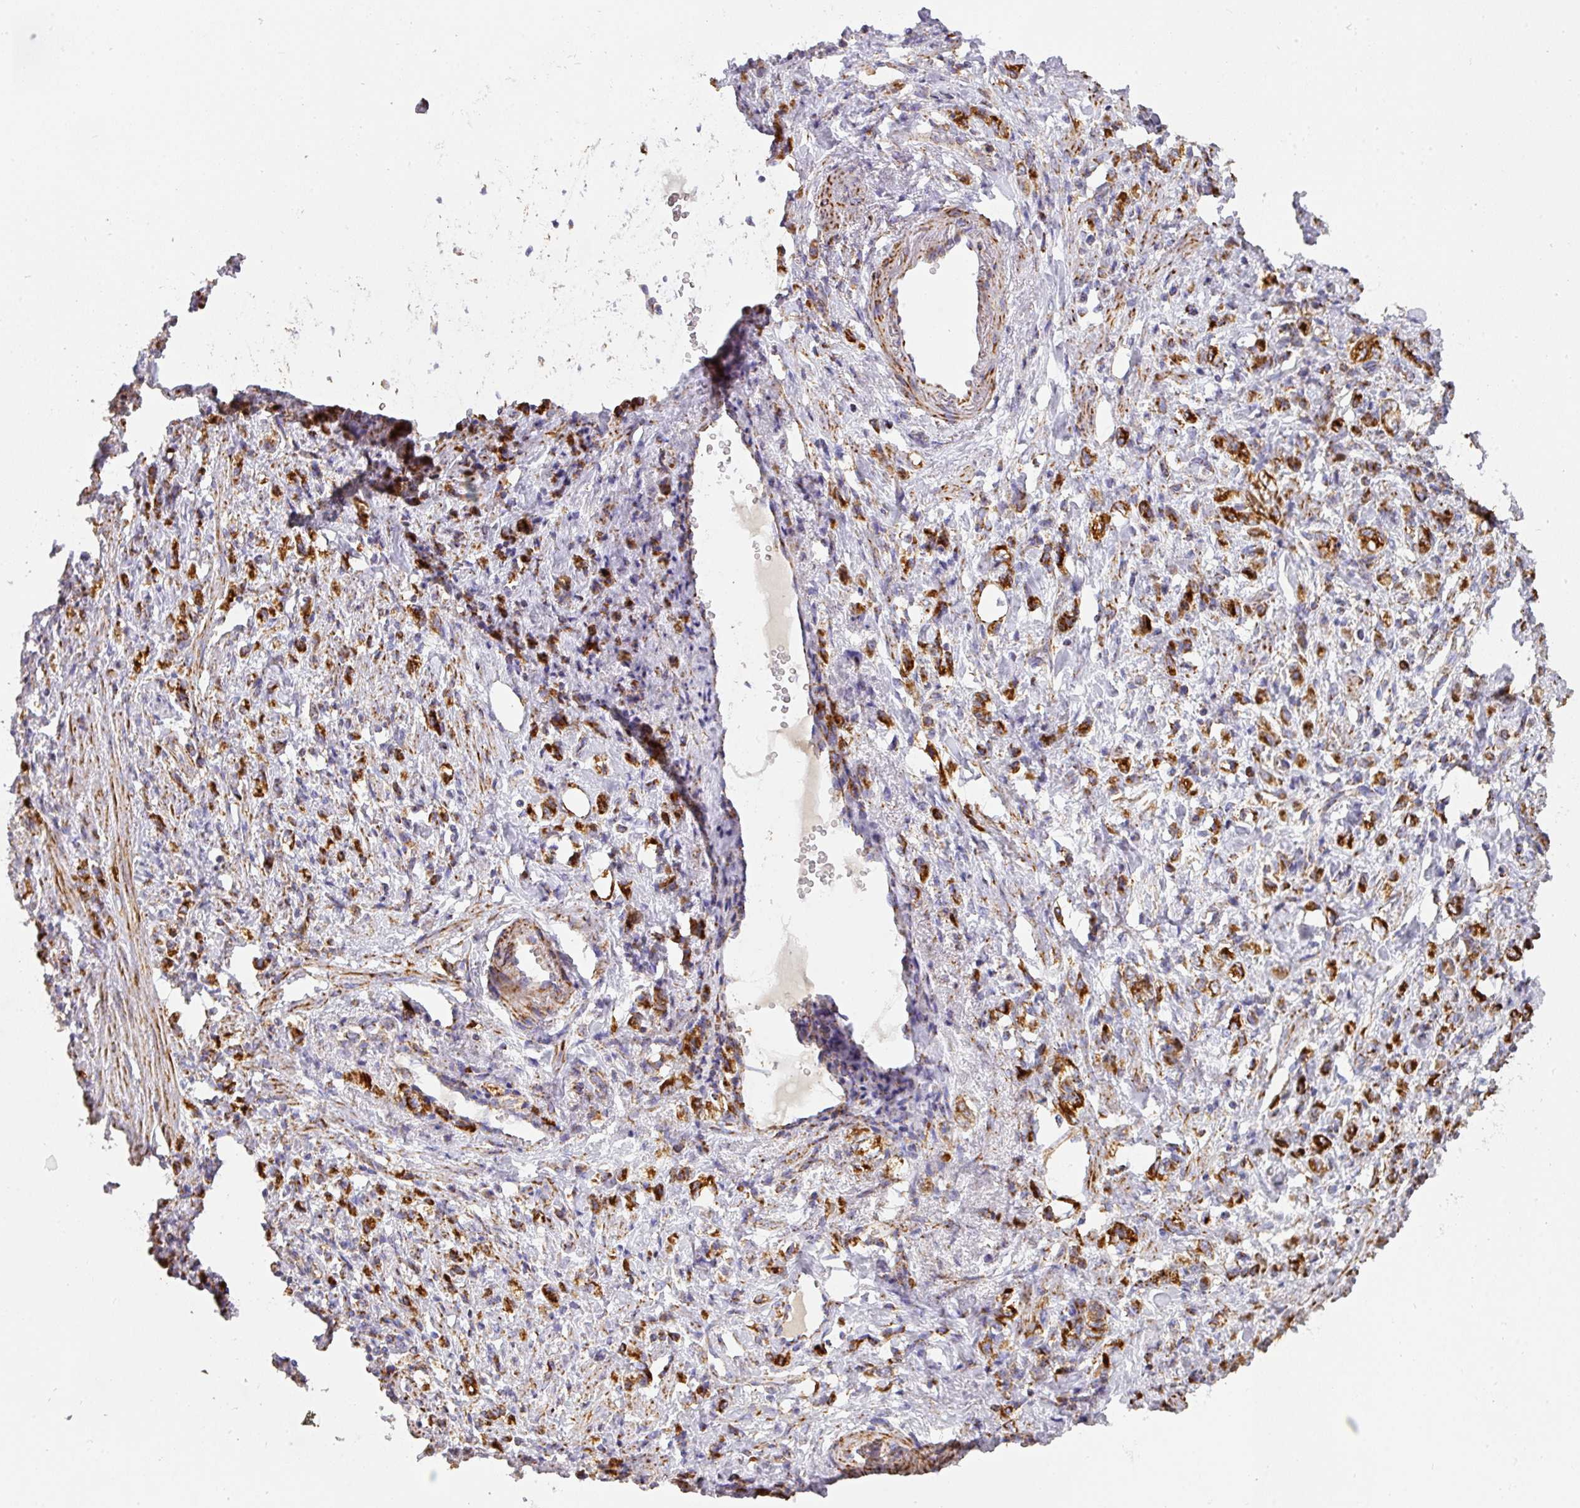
{"staining": {"intensity": "strong", "quantity": ">75%", "location": "cytoplasmic/membranous"}, "tissue": "stomach cancer", "cell_type": "Tumor cells", "image_type": "cancer", "snomed": [{"axis": "morphology", "description": "Adenocarcinoma, NOS"}, {"axis": "topography", "description": "Stomach"}], "caption": "Tumor cells display strong cytoplasmic/membranous expression in about >75% of cells in stomach cancer (adenocarcinoma).", "gene": "UQCRFS1", "patient": {"sex": "male", "age": 77}}